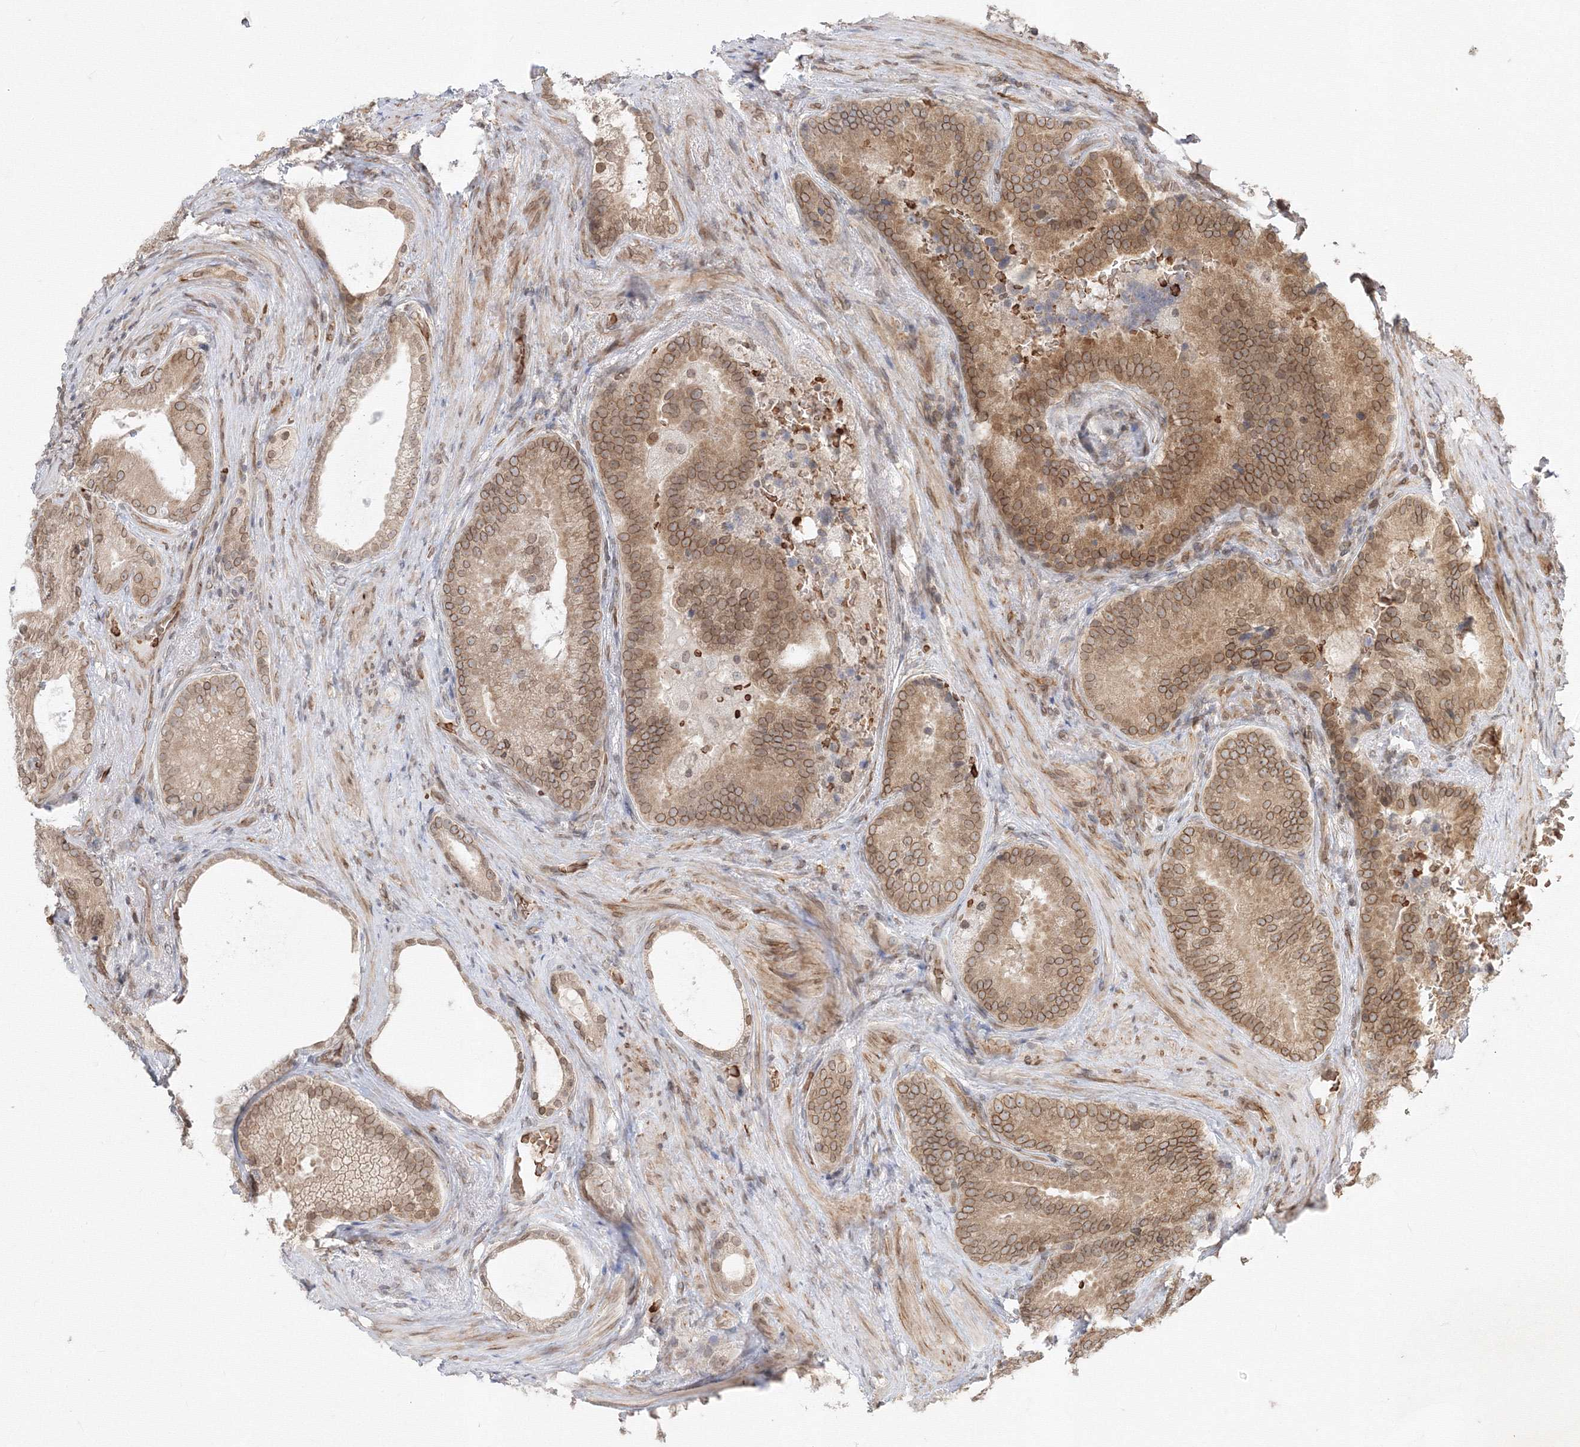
{"staining": {"intensity": "moderate", "quantity": ">75%", "location": "cytoplasmic/membranous,nuclear"}, "tissue": "prostate cancer", "cell_type": "Tumor cells", "image_type": "cancer", "snomed": [{"axis": "morphology", "description": "Adenocarcinoma, Low grade"}, {"axis": "topography", "description": "Prostate"}], "caption": "Human prostate cancer (adenocarcinoma (low-grade)) stained with a brown dye shows moderate cytoplasmic/membranous and nuclear positive staining in about >75% of tumor cells.", "gene": "DNAJB2", "patient": {"sex": "male", "age": 71}}